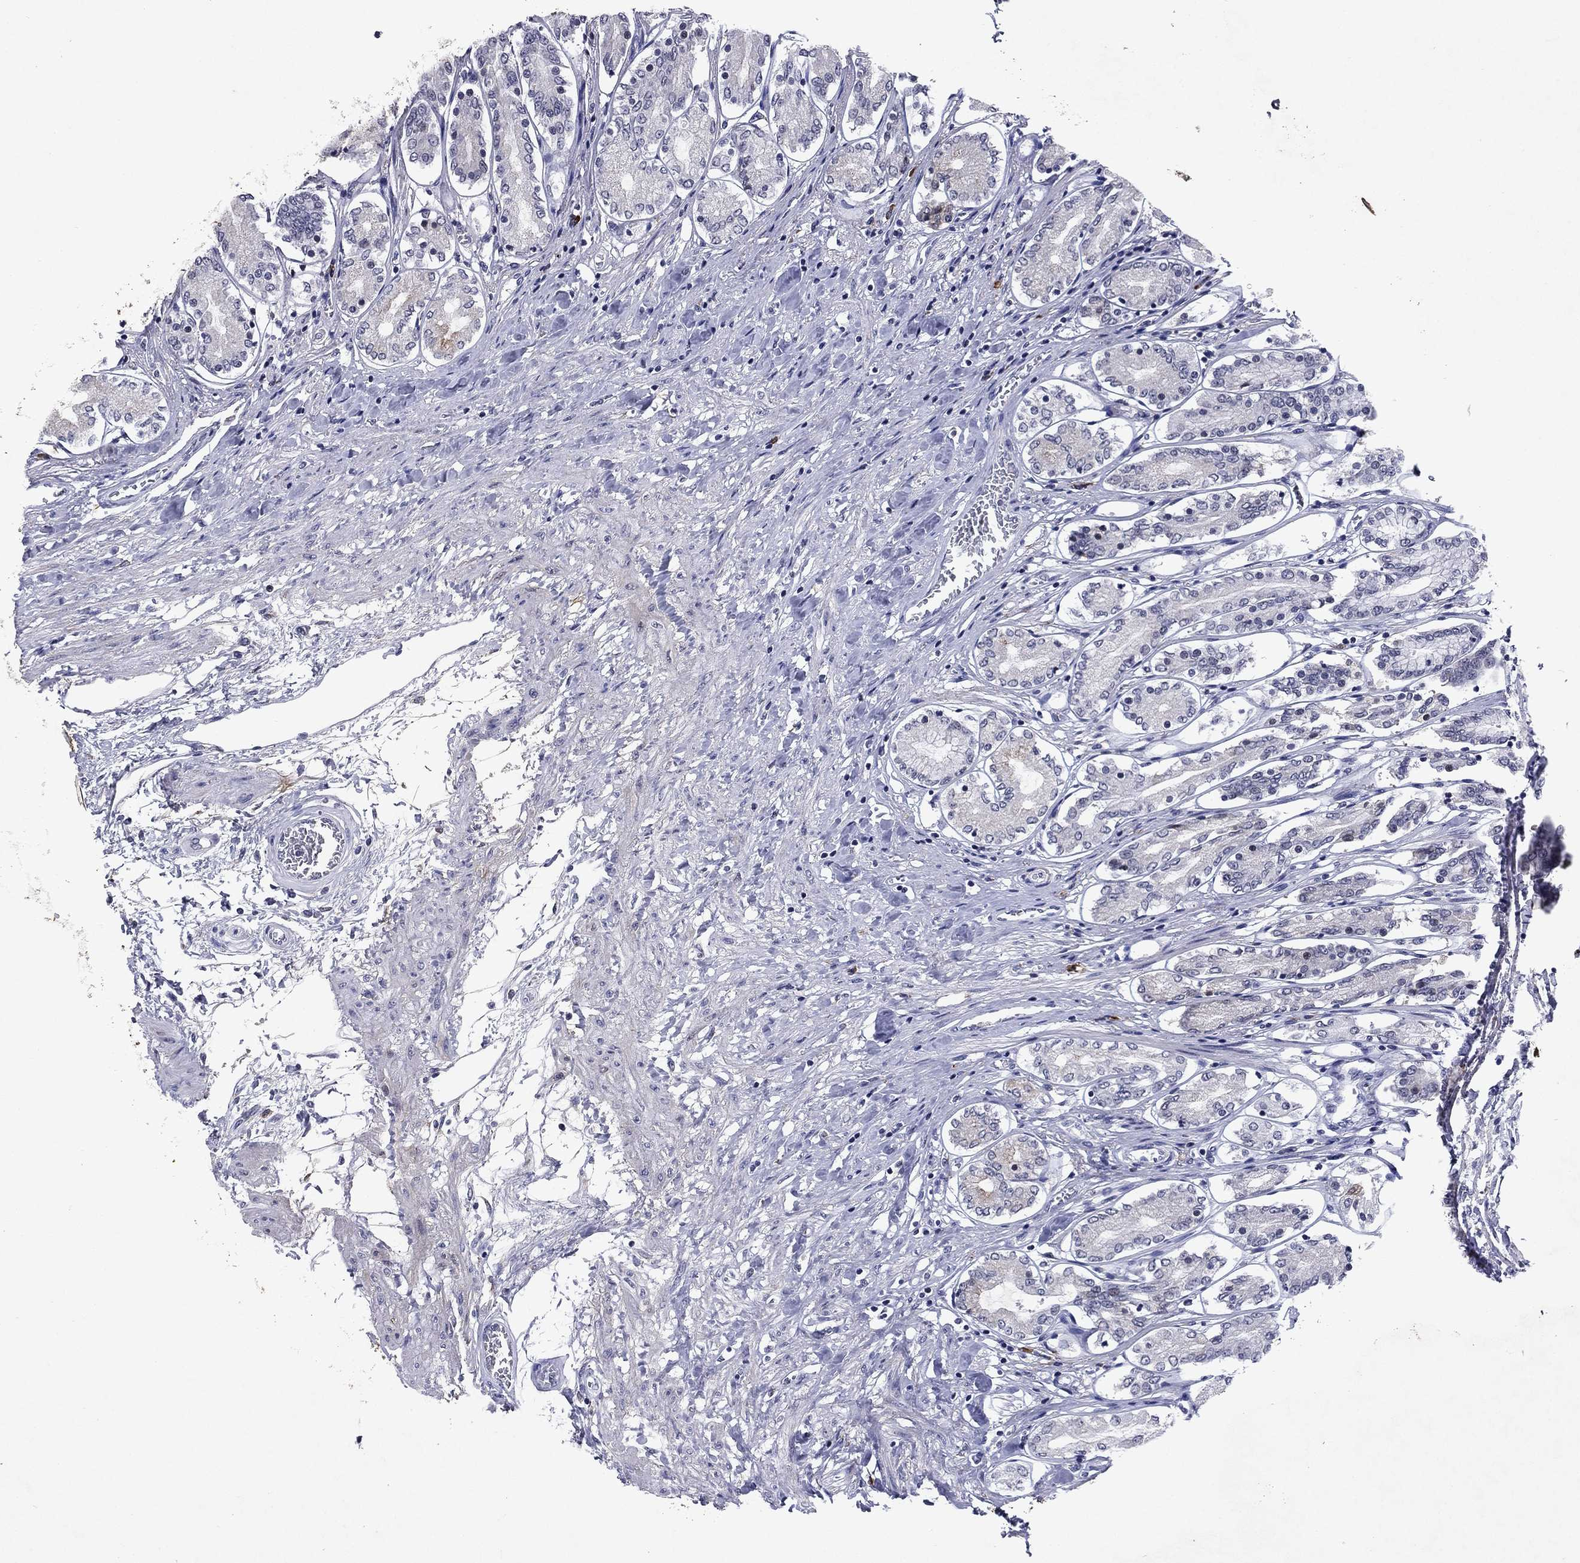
{"staining": {"intensity": "negative", "quantity": "none", "location": "none"}, "tissue": "stomach", "cell_type": "Glandular cells", "image_type": "normal", "snomed": [{"axis": "morphology", "description": "Normal tissue, NOS"}, {"axis": "topography", "description": "Stomach"}], "caption": "The micrograph exhibits no significant staining in glandular cells of stomach.", "gene": "ECM1", "patient": {"sex": "female", "age": 65}}